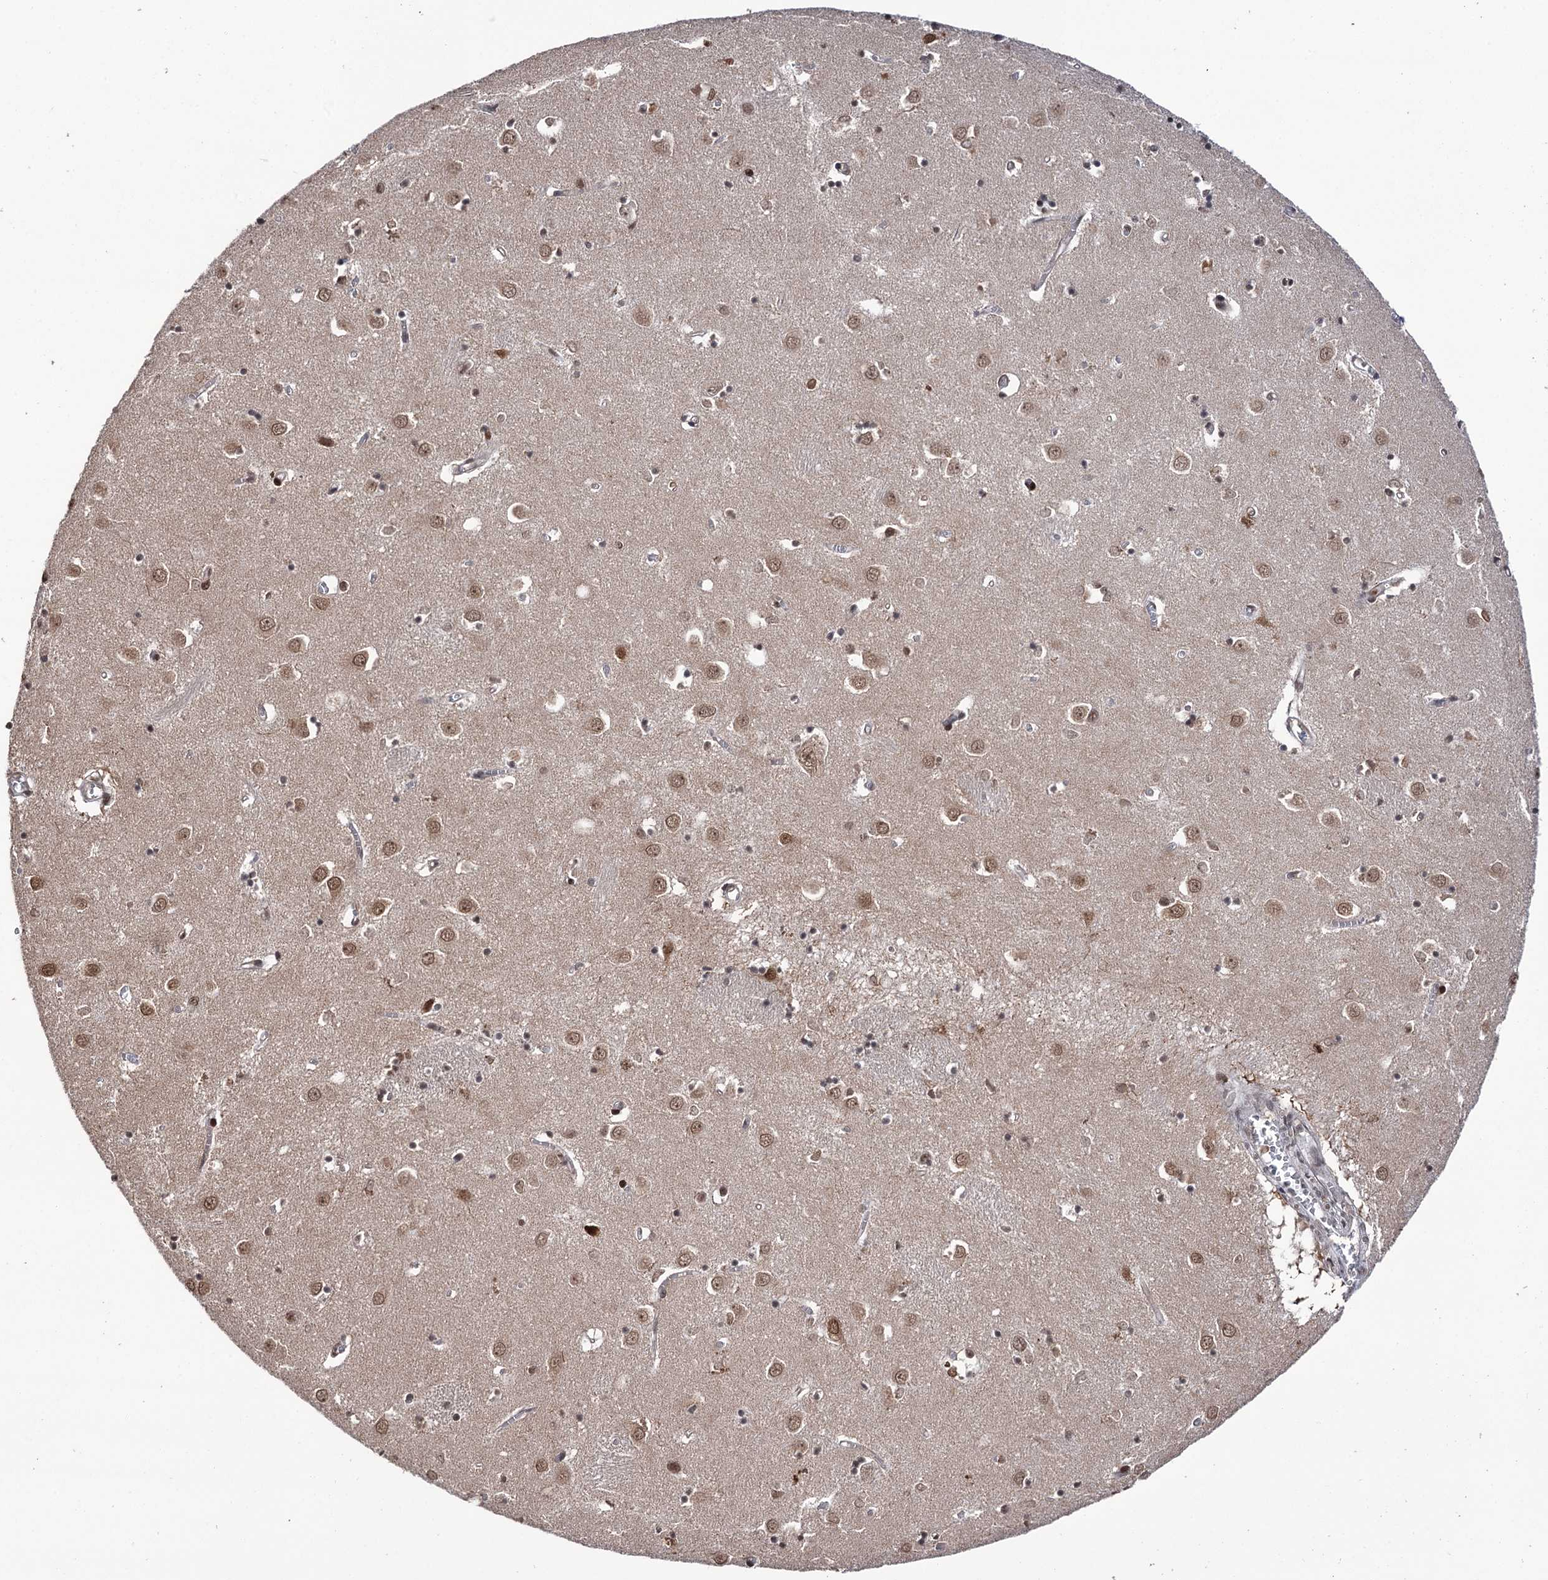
{"staining": {"intensity": "moderate", "quantity": "25%-75%", "location": "nuclear"}, "tissue": "caudate", "cell_type": "Glial cells", "image_type": "normal", "snomed": [{"axis": "morphology", "description": "Normal tissue, NOS"}, {"axis": "topography", "description": "Lateral ventricle wall"}], "caption": "Moderate nuclear expression for a protein is present in about 25%-75% of glial cells of normal caudate using IHC.", "gene": "CCDC77", "patient": {"sex": "male", "age": 70}}